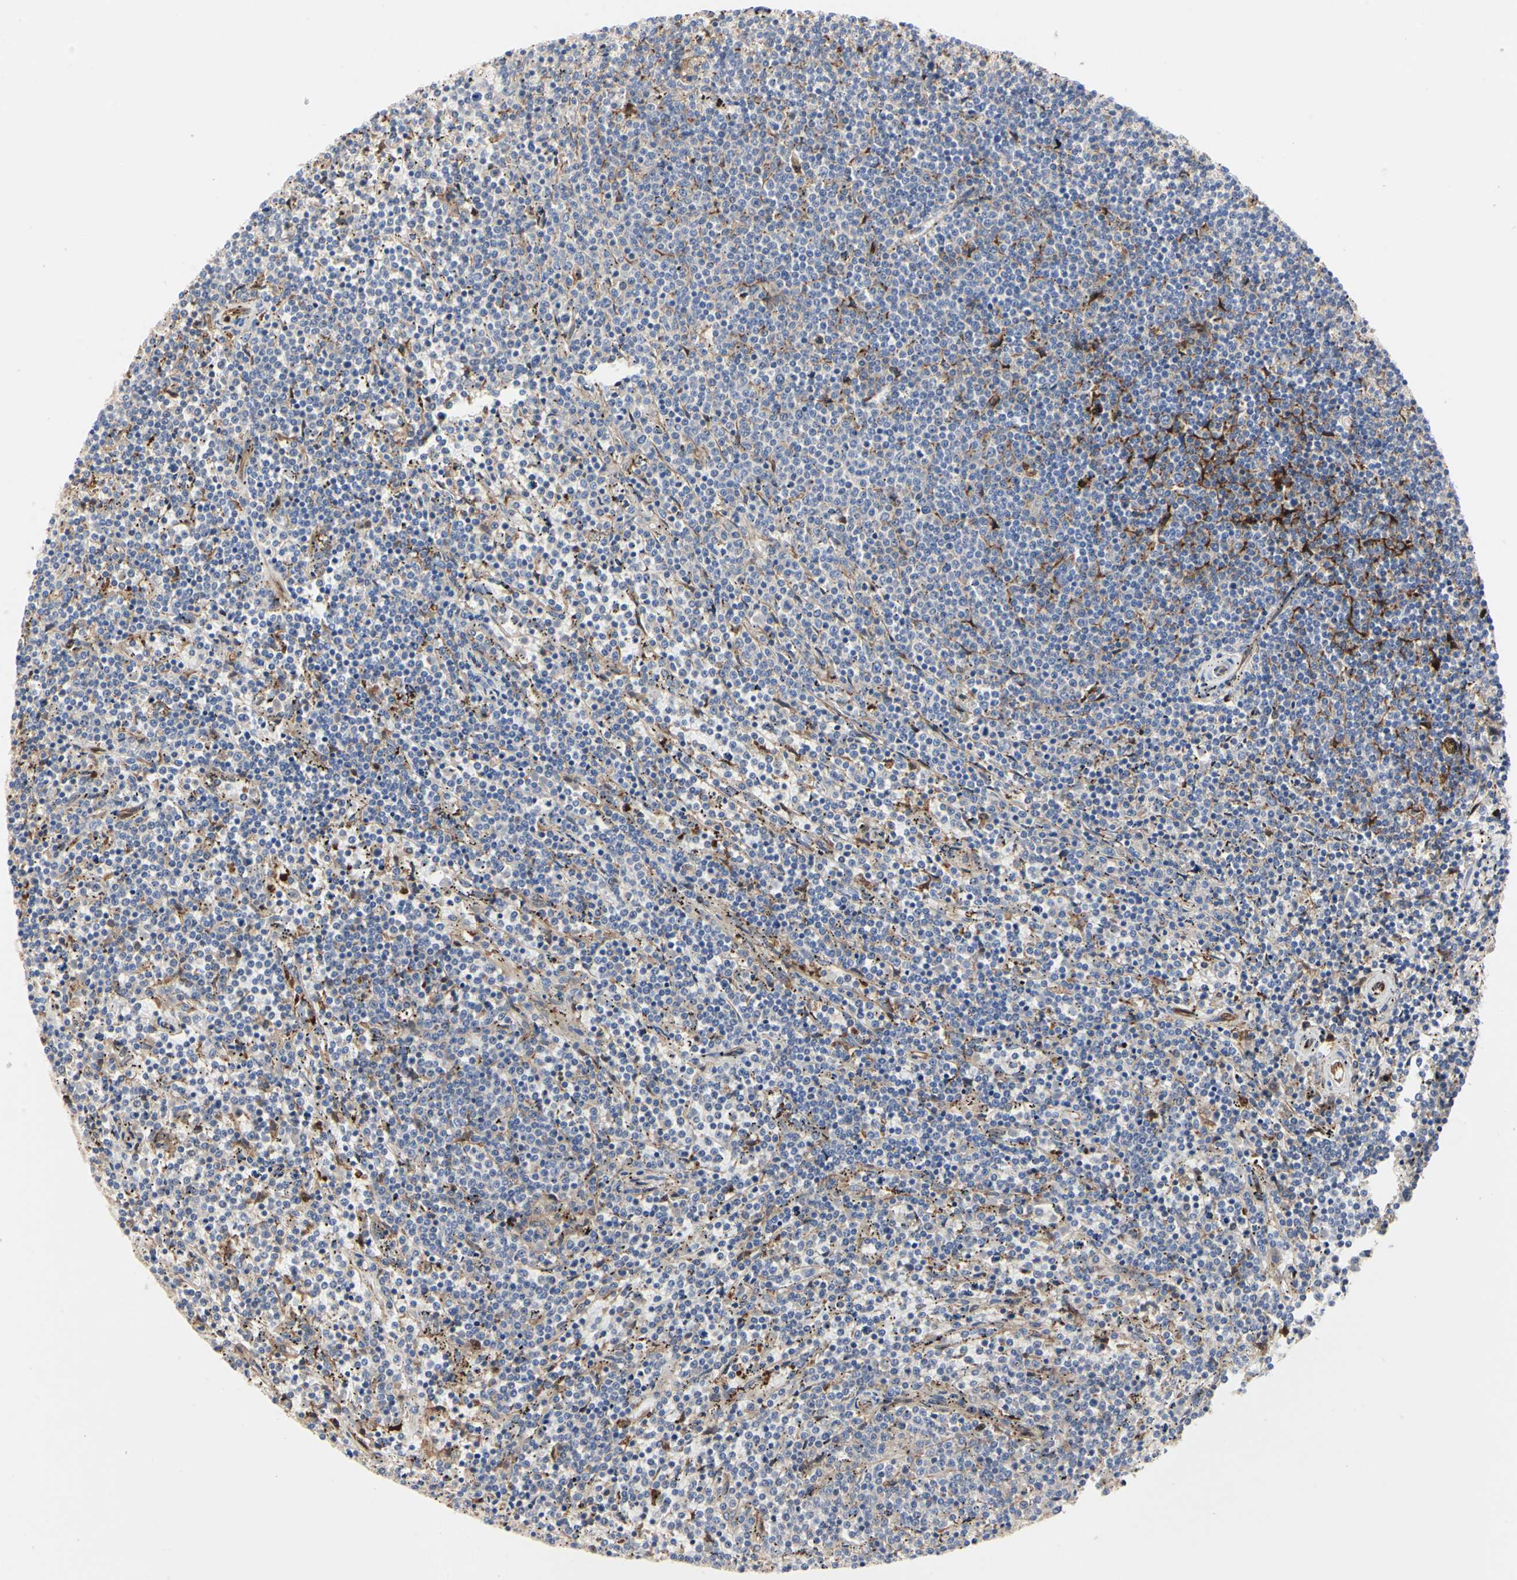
{"staining": {"intensity": "weak", "quantity": "<25%", "location": "cytoplasmic/membranous"}, "tissue": "lymphoma", "cell_type": "Tumor cells", "image_type": "cancer", "snomed": [{"axis": "morphology", "description": "Malignant lymphoma, non-Hodgkin's type, Low grade"}, {"axis": "topography", "description": "Spleen"}], "caption": "Lymphoma stained for a protein using IHC reveals no staining tumor cells.", "gene": "C3orf52", "patient": {"sex": "female", "age": 50}}